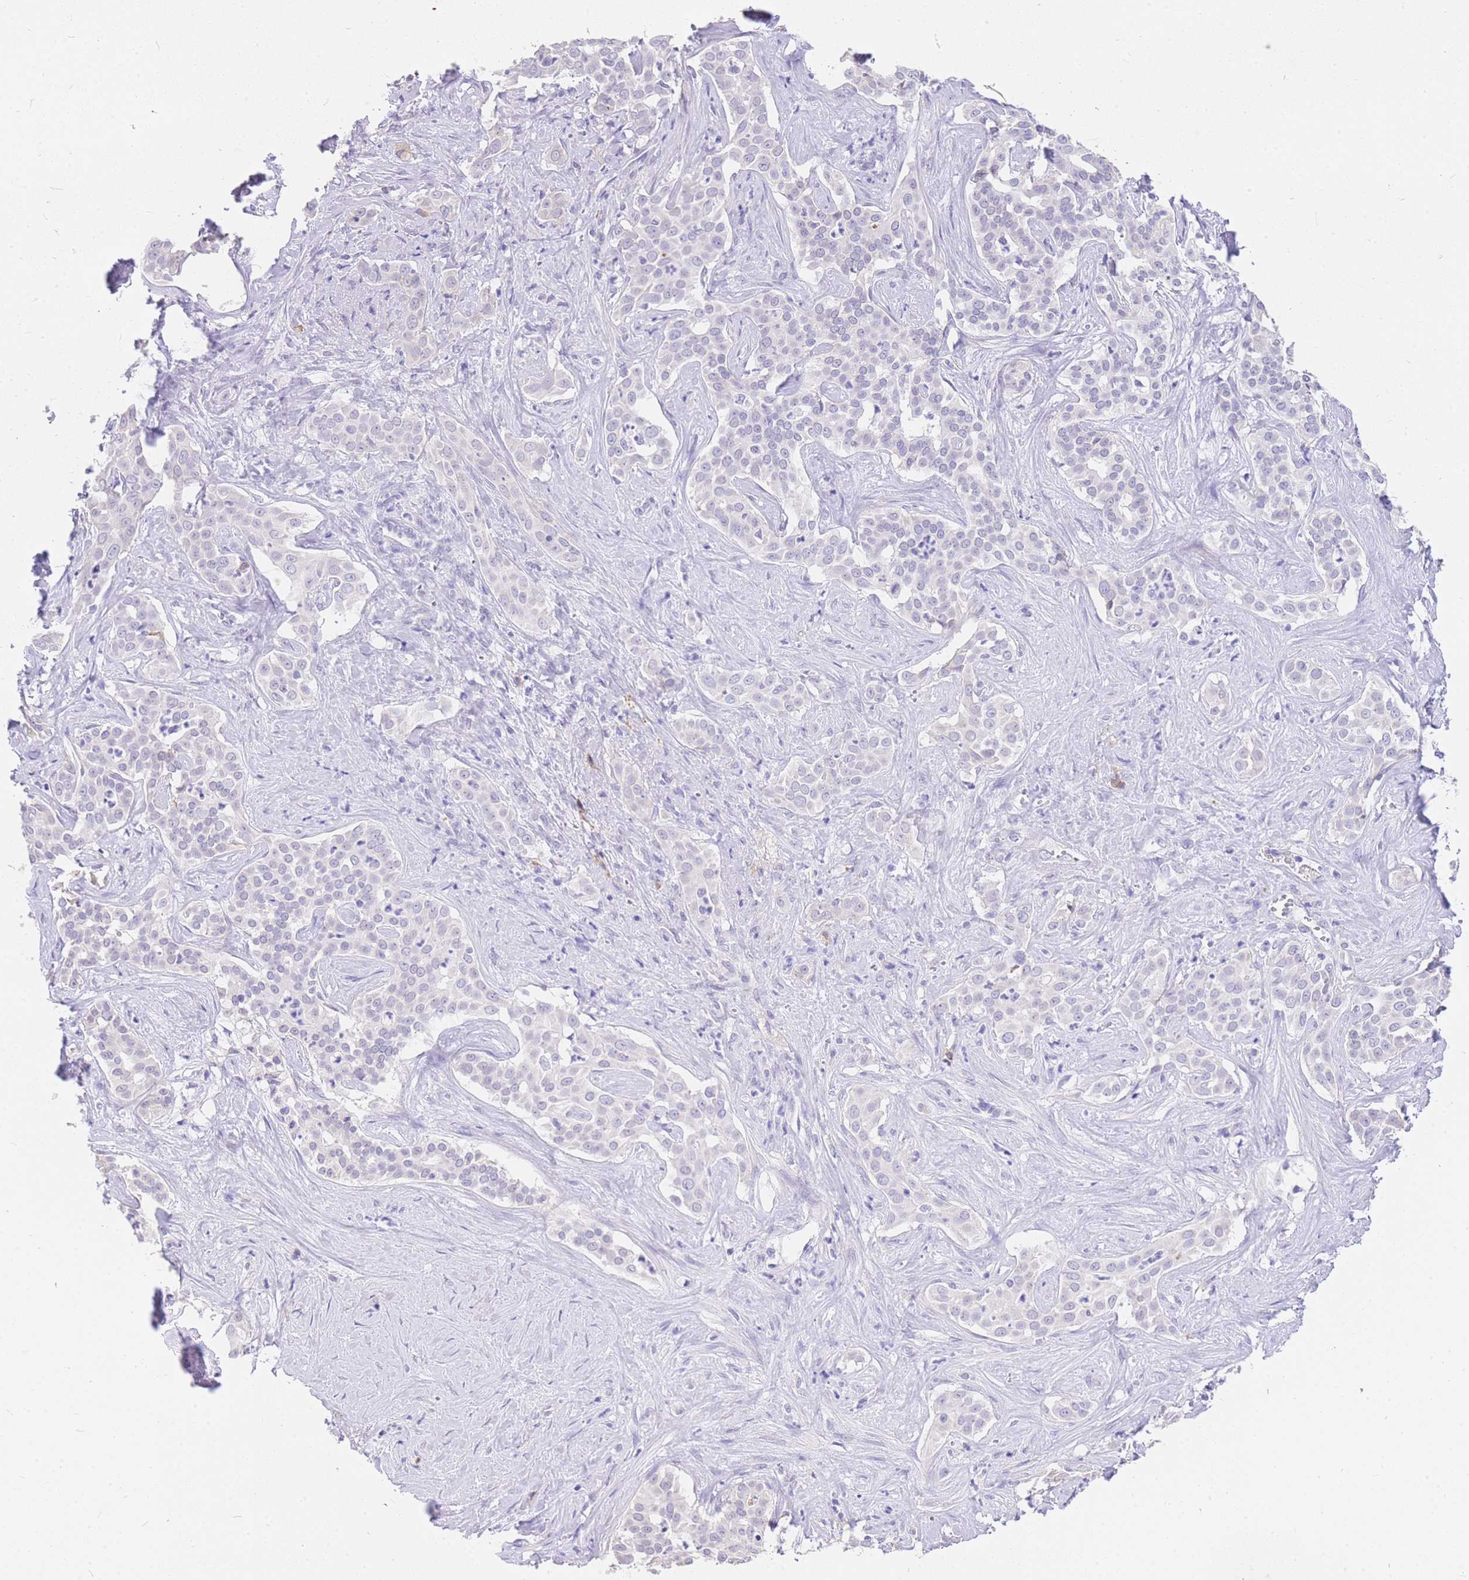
{"staining": {"intensity": "negative", "quantity": "none", "location": "none"}, "tissue": "liver cancer", "cell_type": "Tumor cells", "image_type": "cancer", "snomed": [{"axis": "morphology", "description": "Cholangiocarcinoma"}, {"axis": "topography", "description": "Liver"}], "caption": "Liver cancer (cholangiocarcinoma) stained for a protein using immunohistochemistry (IHC) exhibits no staining tumor cells.", "gene": "C2orf88", "patient": {"sex": "male", "age": 67}}